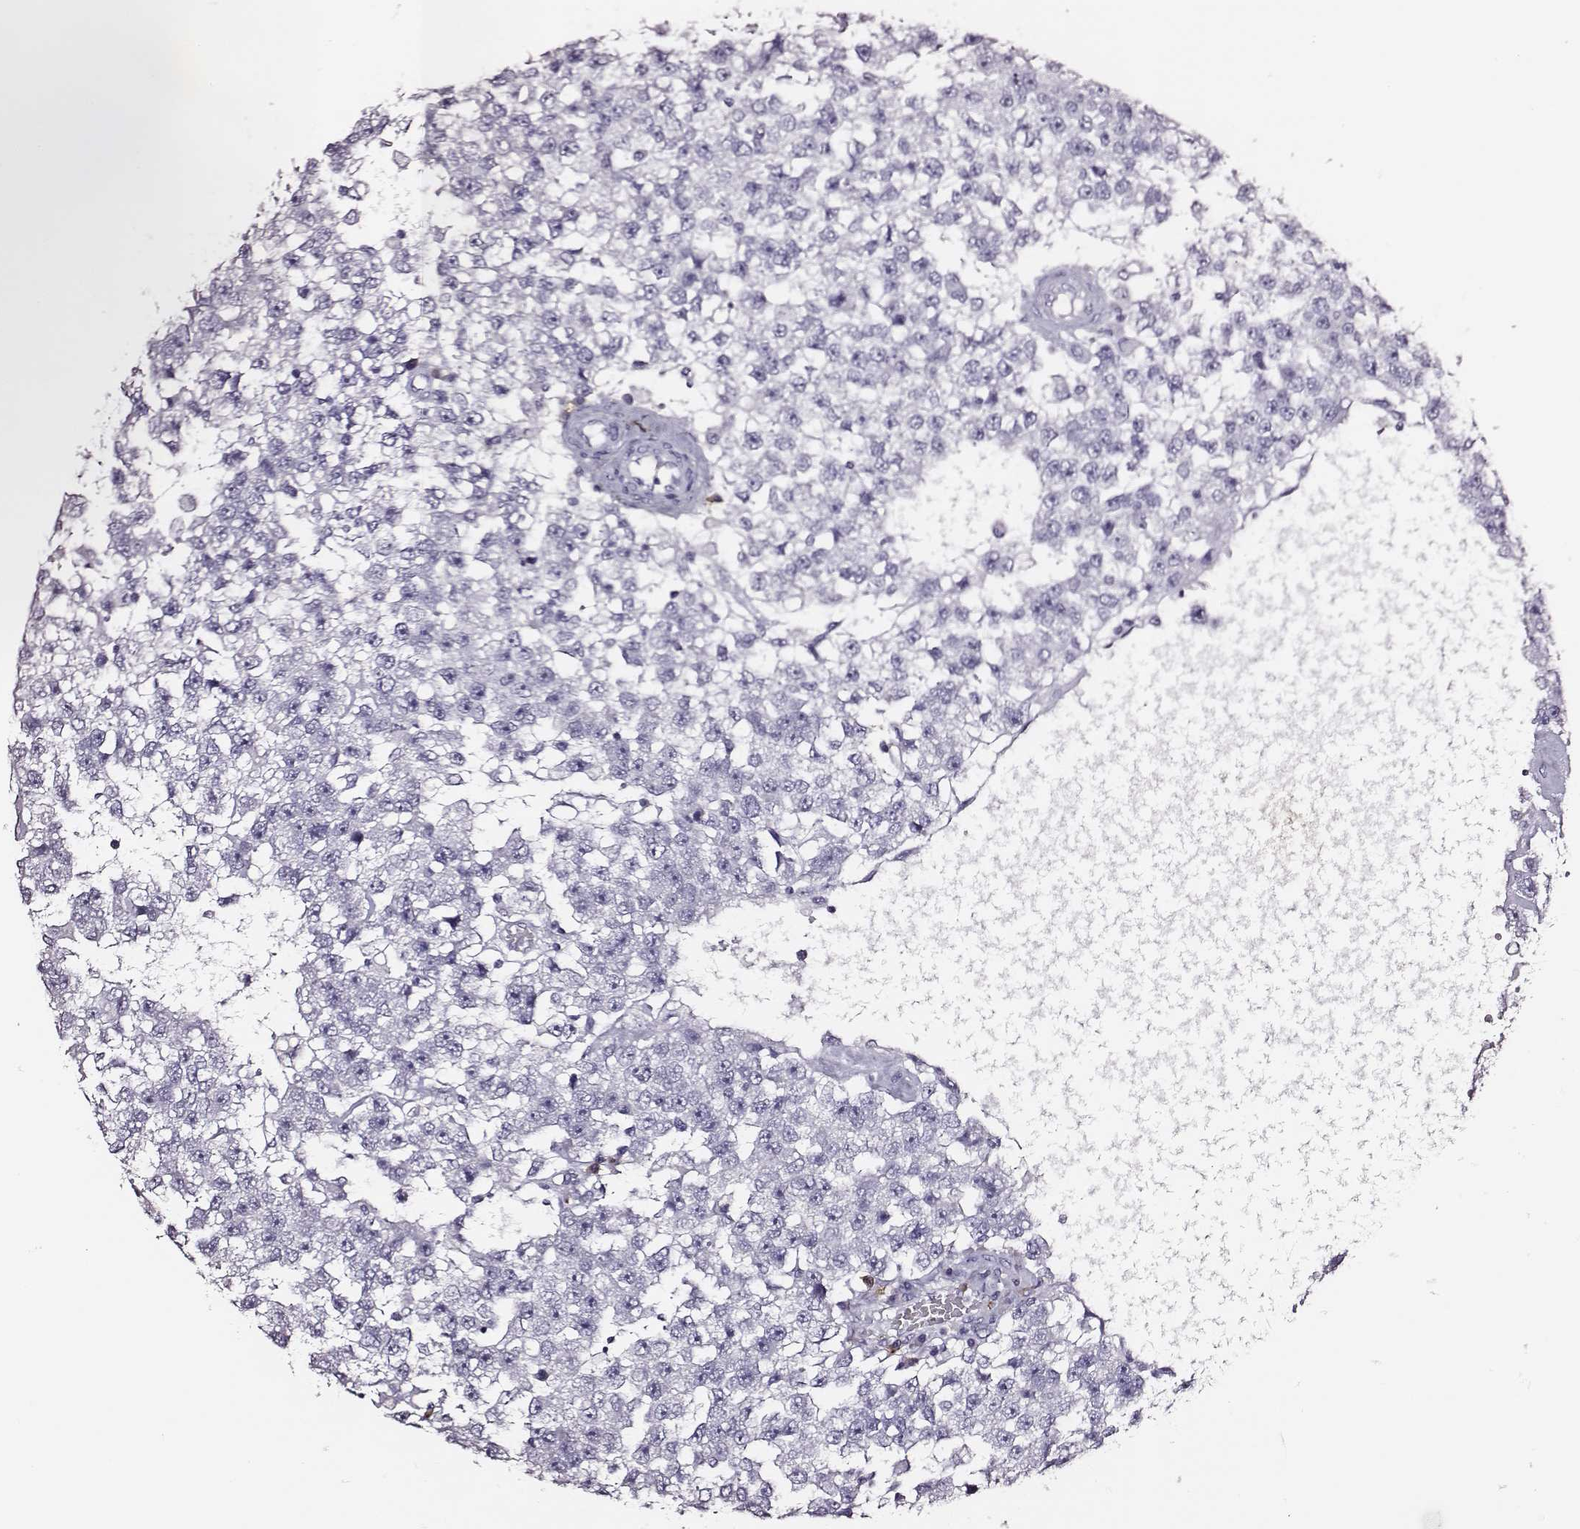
{"staining": {"intensity": "negative", "quantity": "none", "location": "none"}, "tissue": "testis cancer", "cell_type": "Tumor cells", "image_type": "cancer", "snomed": [{"axis": "morphology", "description": "Seminoma, NOS"}, {"axis": "topography", "description": "Testis"}], "caption": "Tumor cells show no significant protein positivity in seminoma (testis).", "gene": "DPEP1", "patient": {"sex": "male", "age": 34}}